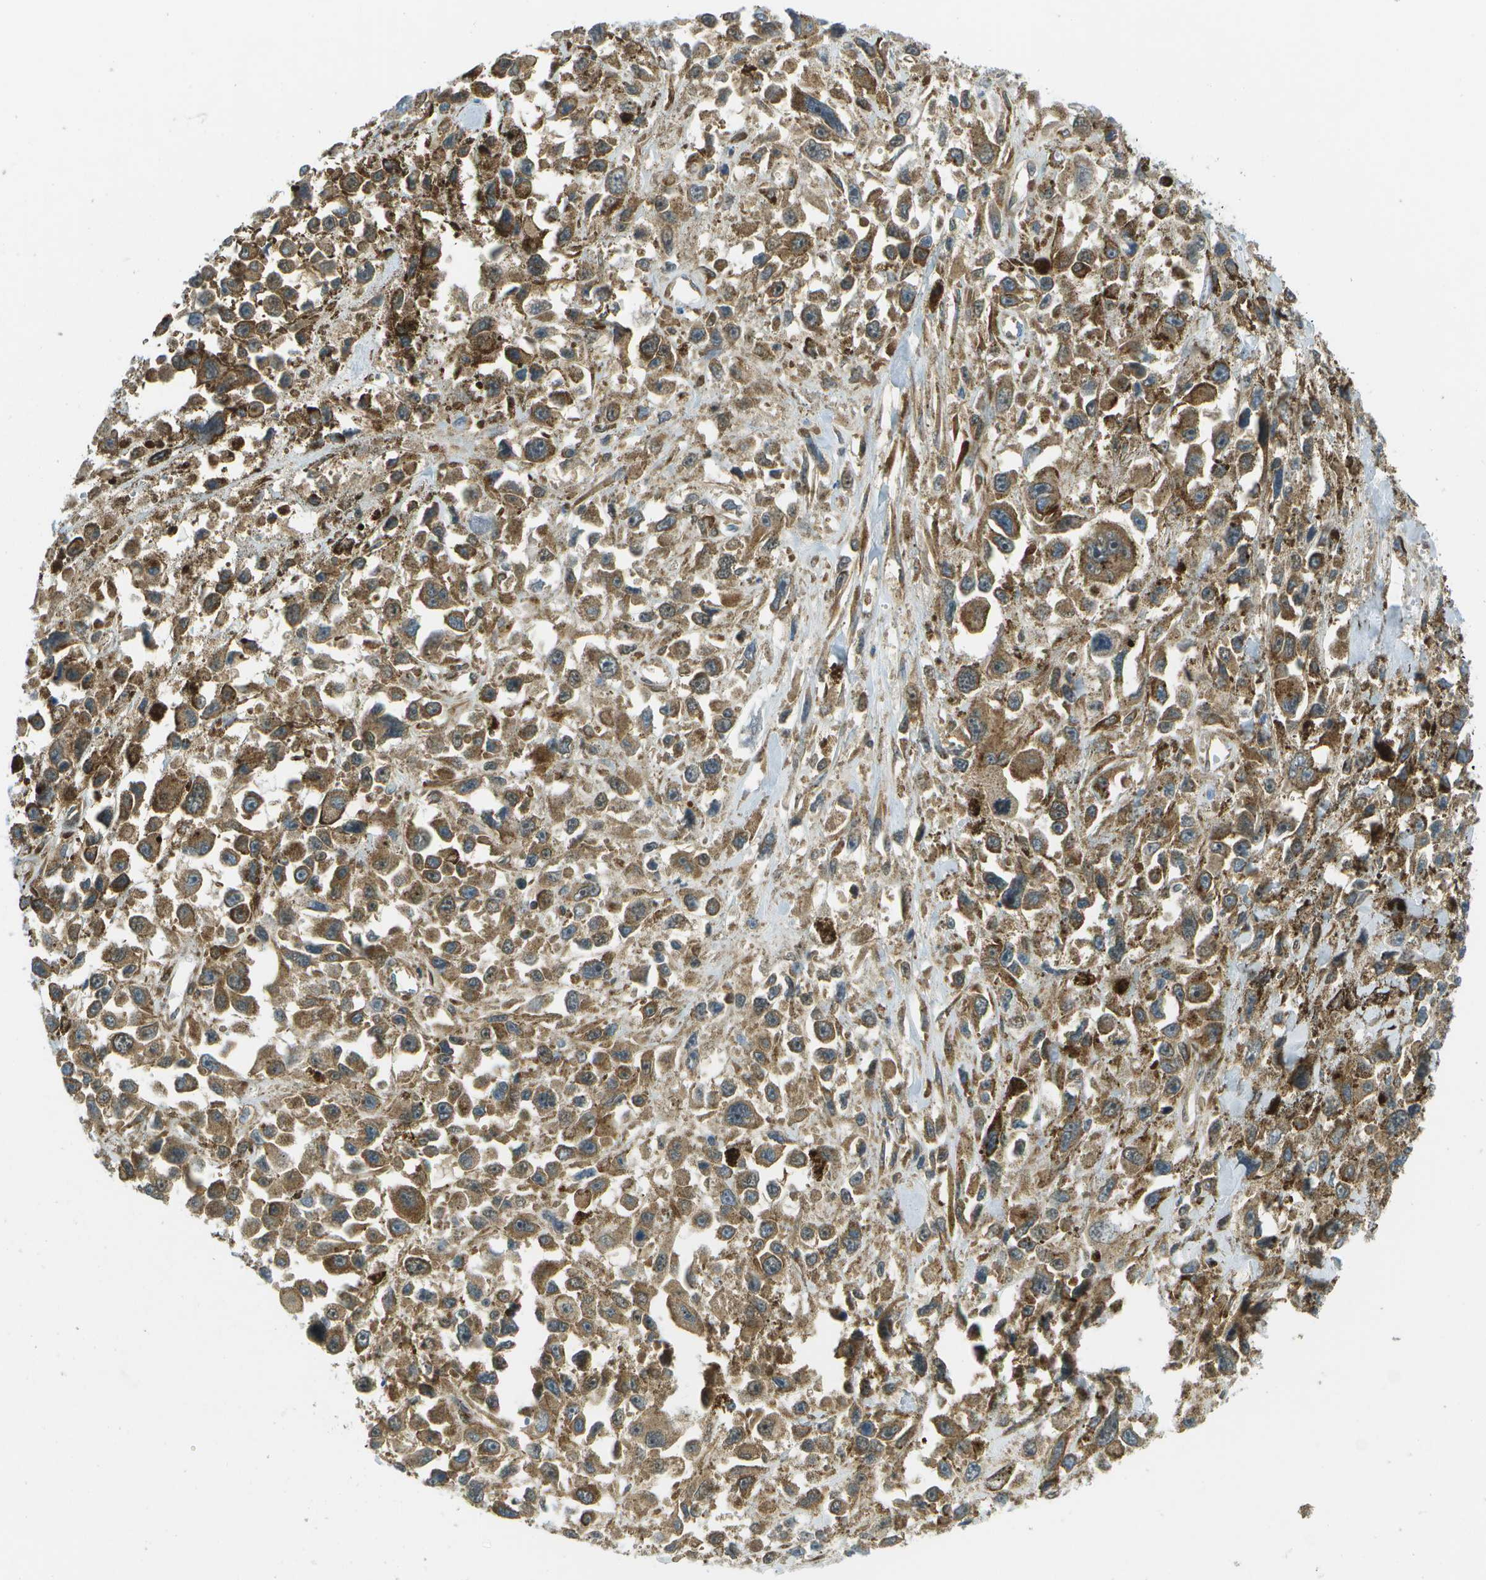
{"staining": {"intensity": "moderate", "quantity": ">75%", "location": "cytoplasmic/membranous"}, "tissue": "melanoma", "cell_type": "Tumor cells", "image_type": "cancer", "snomed": [{"axis": "morphology", "description": "Malignant melanoma, Metastatic site"}, {"axis": "topography", "description": "Lymph node"}], "caption": "A histopathology image of malignant melanoma (metastatic site) stained for a protein demonstrates moderate cytoplasmic/membranous brown staining in tumor cells. (DAB (3,3'-diaminobenzidine) = brown stain, brightfield microscopy at high magnification).", "gene": "TMTC1", "patient": {"sex": "male", "age": 59}}